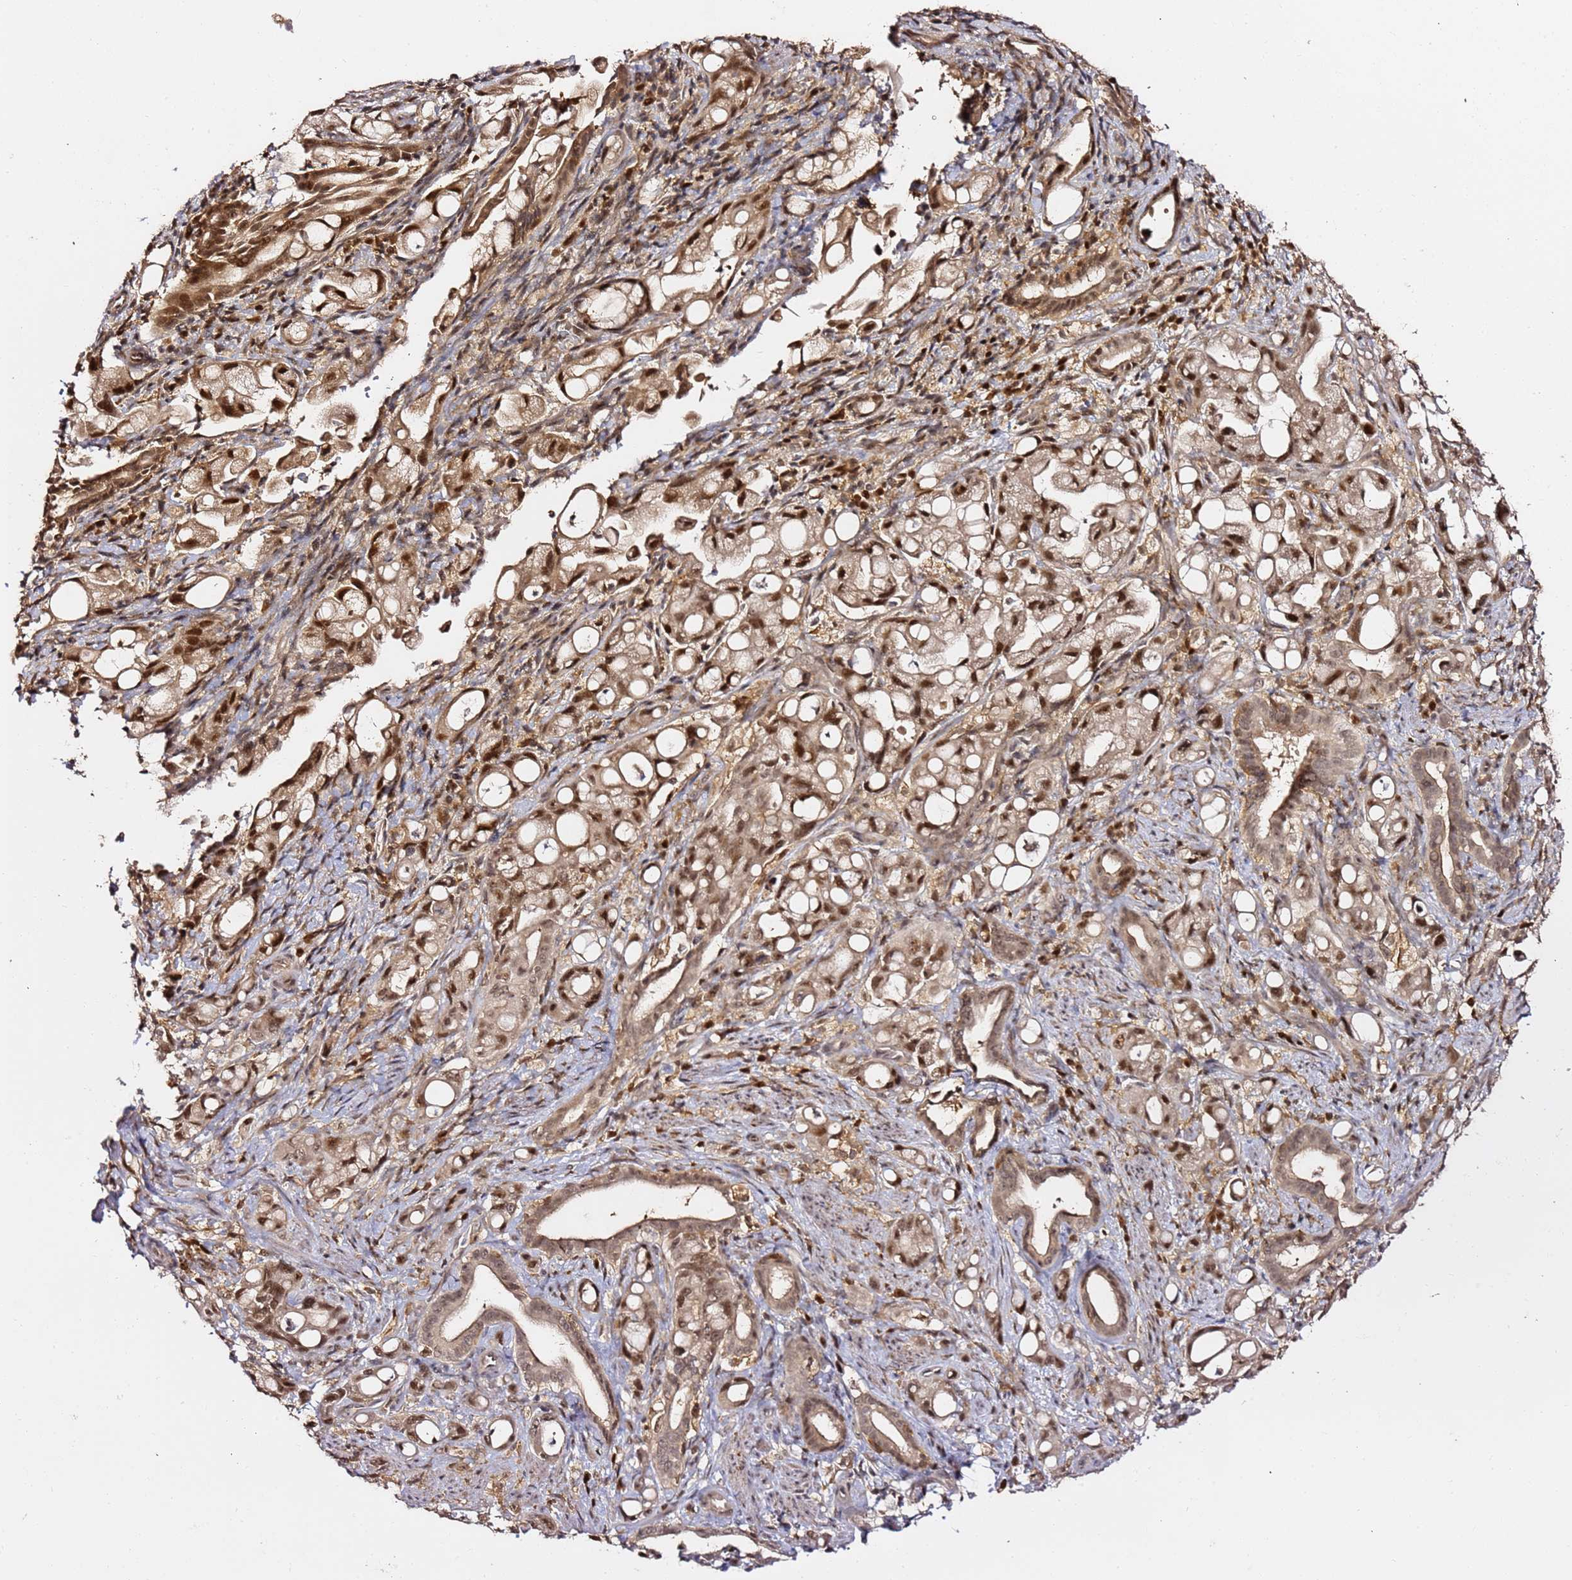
{"staining": {"intensity": "moderate", "quantity": ">75%", "location": "nuclear"}, "tissue": "pancreatic cancer", "cell_type": "Tumor cells", "image_type": "cancer", "snomed": [{"axis": "morphology", "description": "Adenocarcinoma, NOS"}, {"axis": "topography", "description": "Pancreas"}], "caption": "Protein expression analysis of human pancreatic cancer (adenocarcinoma) reveals moderate nuclear staining in approximately >75% of tumor cells.", "gene": "OR5V1", "patient": {"sex": "male", "age": 68}}